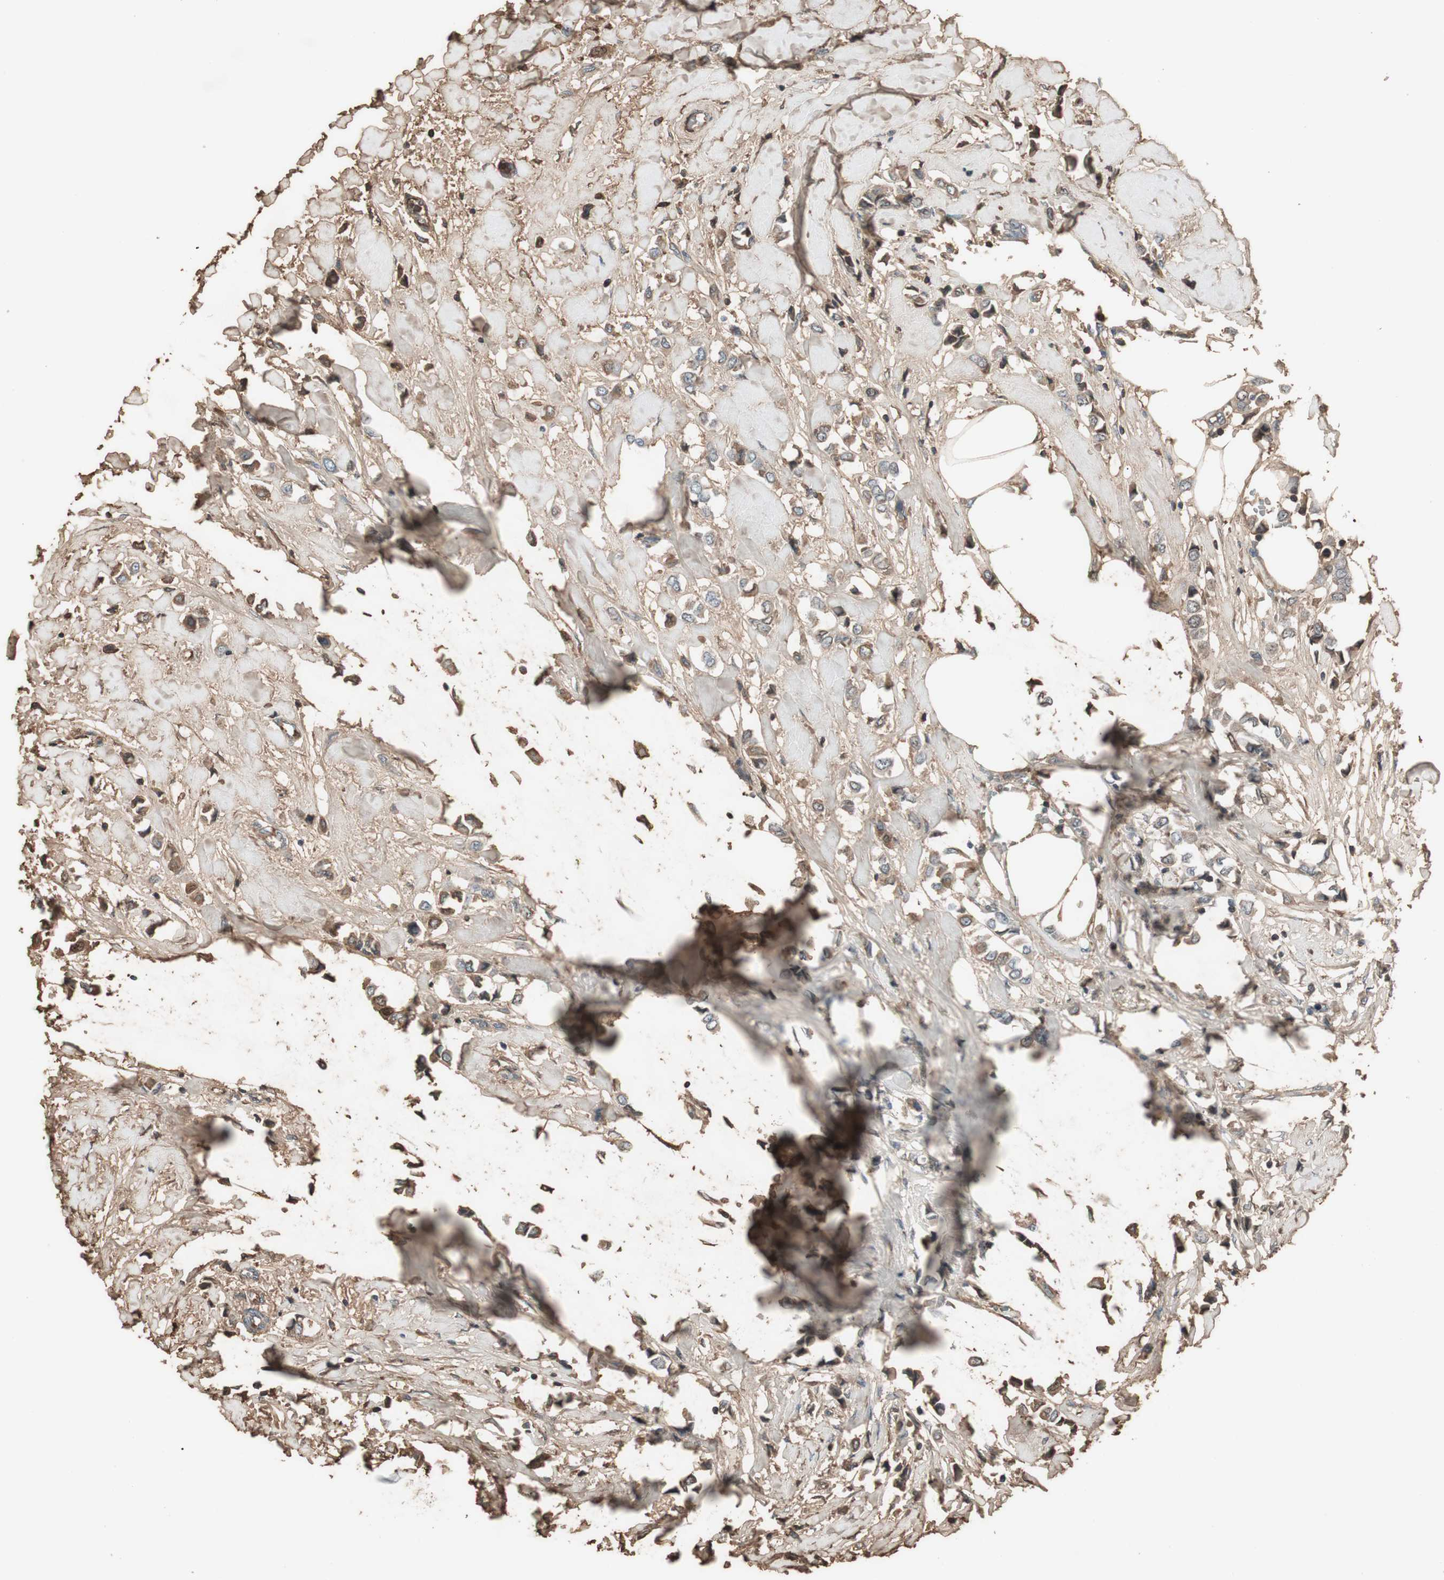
{"staining": {"intensity": "weak", "quantity": ">75%", "location": "cytoplasmic/membranous"}, "tissue": "breast cancer", "cell_type": "Tumor cells", "image_type": "cancer", "snomed": [{"axis": "morphology", "description": "Lobular carcinoma"}, {"axis": "topography", "description": "Breast"}], "caption": "This histopathology image displays breast cancer stained with IHC to label a protein in brown. The cytoplasmic/membranous of tumor cells show weak positivity for the protein. Nuclei are counter-stained blue.", "gene": "MMP14", "patient": {"sex": "female", "age": 51}}